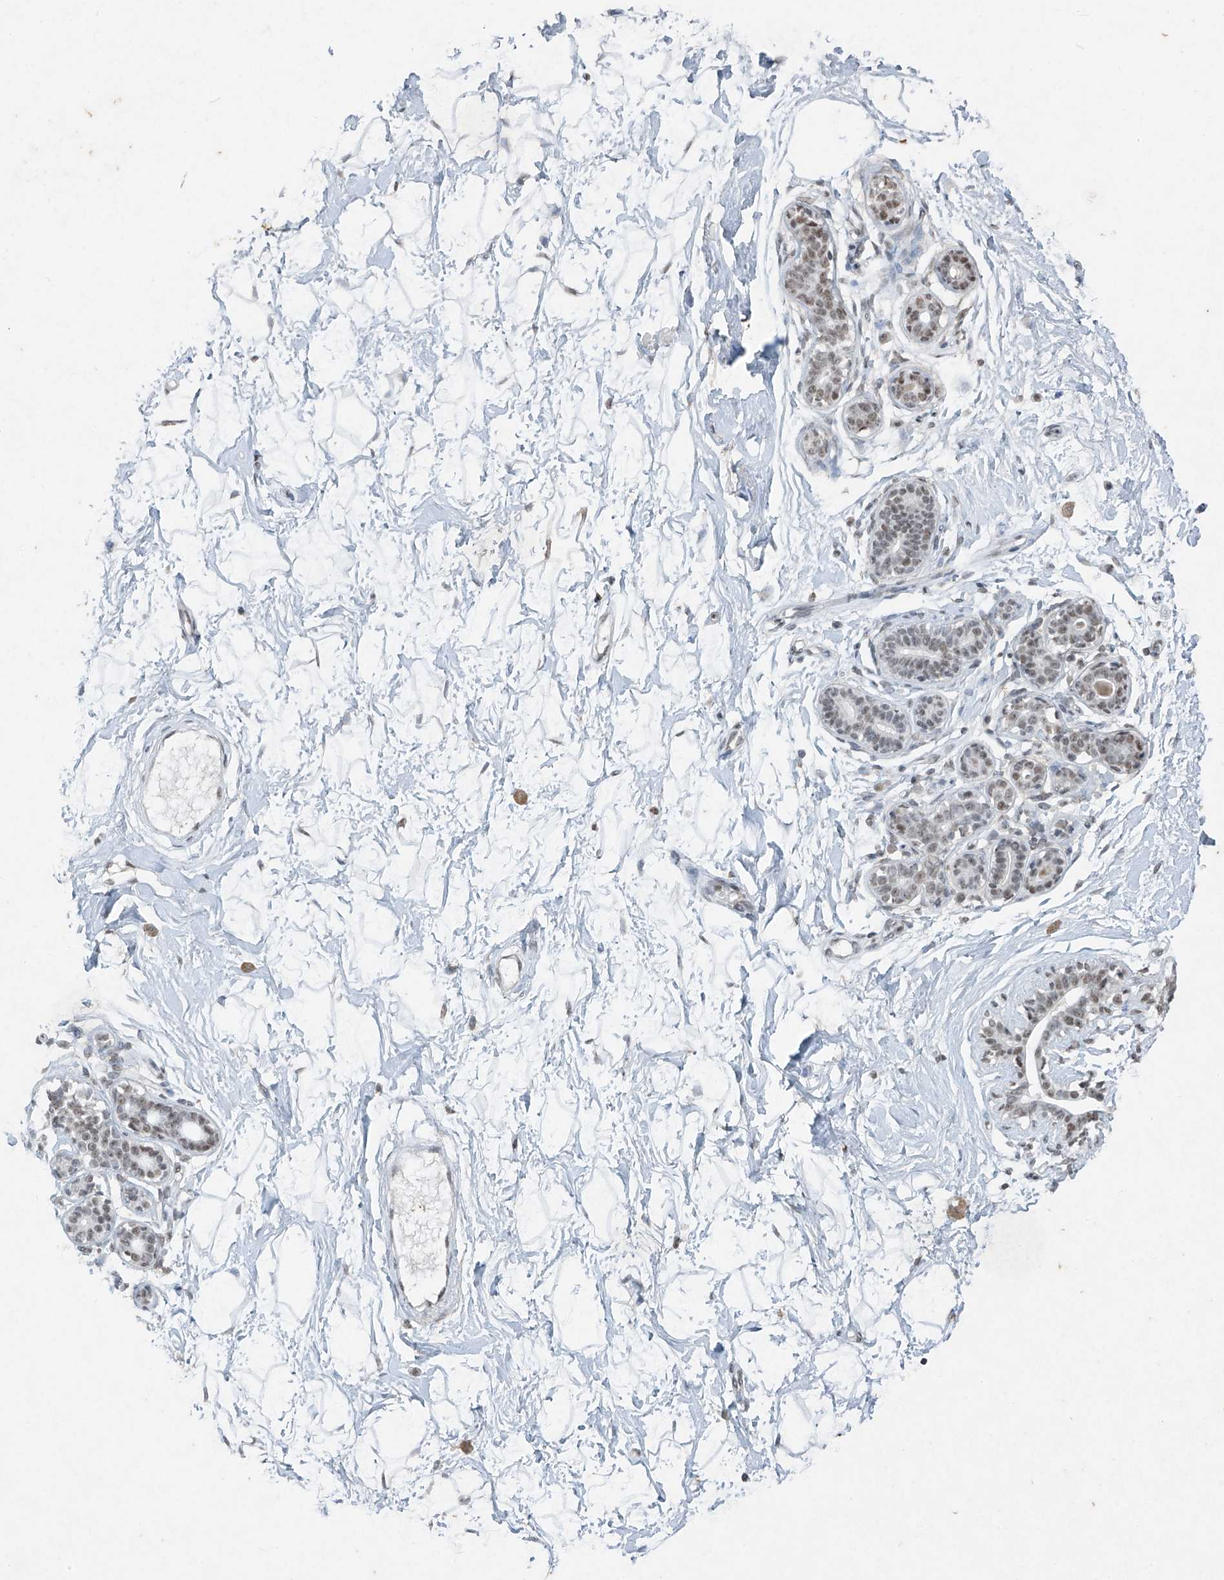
{"staining": {"intensity": "weak", "quantity": ">75%", "location": "nuclear"}, "tissue": "breast", "cell_type": "Adipocytes", "image_type": "normal", "snomed": [{"axis": "morphology", "description": "Normal tissue, NOS"}, {"axis": "morphology", "description": "Adenoma, NOS"}, {"axis": "topography", "description": "Breast"}], "caption": "Protein analysis of unremarkable breast reveals weak nuclear staining in approximately >75% of adipocytes. (brown staining indicates protein expression, while blue staining denotes nuclei).", "gene": "TFEC", "patient": {"sex": "female", "age": 23}}